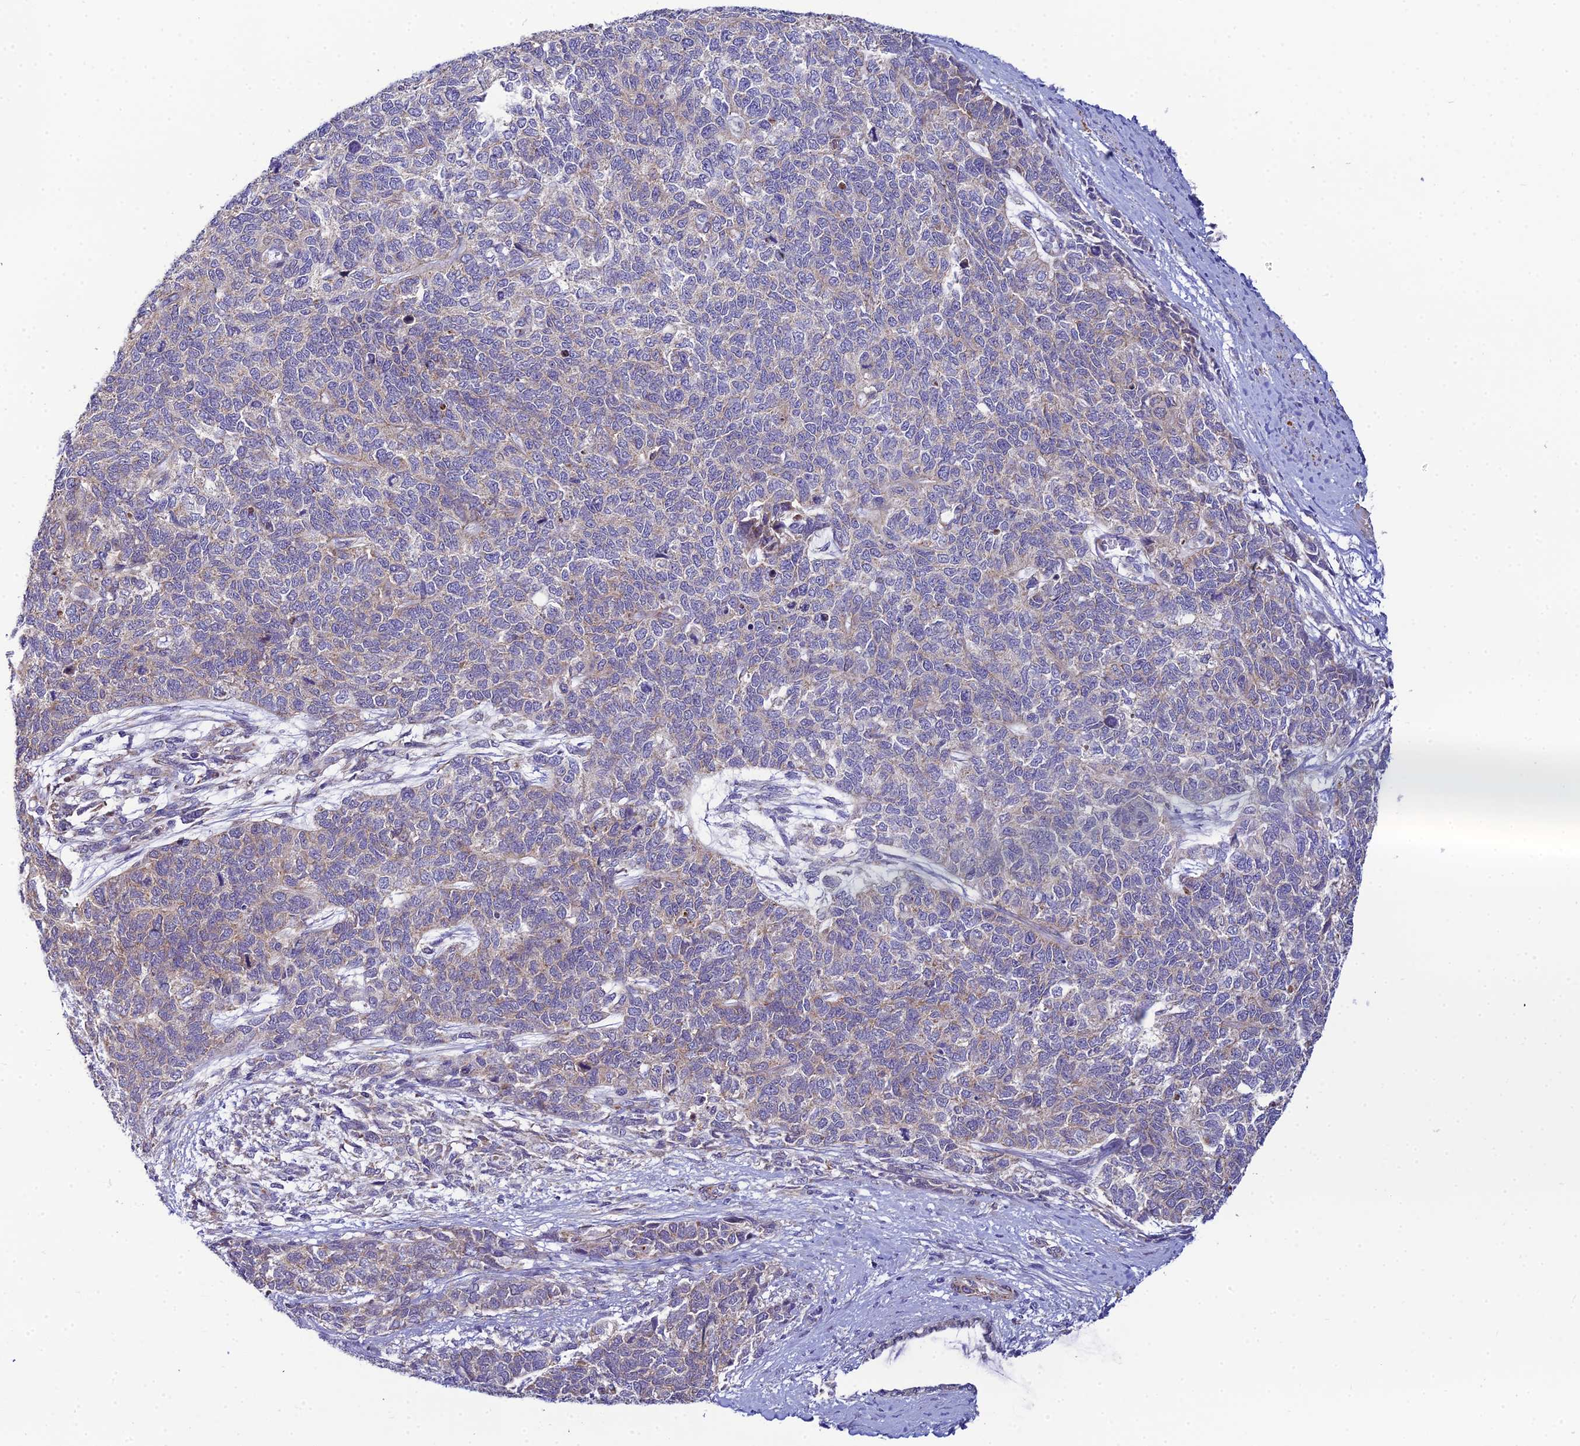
{"staining": {"intensity": "weak", "quantity": "25%-75%", "location": "cytoplasmic/membranous"}, "tissue": "cervical cancer", "cell_type": "Tumor cells", "image_type": "cancer", "snomed": [{"axis": "morphology", "description": "Squamous cell carcinoma, NOS"}, {"axis": "topography", "description": "Cervix"}], "caption": "Immunohistochemistry (DAB) staining of human cervical cancer (squamous cell carcinoma) exhibits weak cytoplasmic/membranous protein expression in approximately 25%-75% of tumor cells. The staining is performed using DAB (3,3'-diaminobenzidine) brown chromogen to label protein expression. The nuclei are counter-stained blue using hematoxylin.", "gene": "ACOT2", "patient": {"sex": "female", "age": 63}}